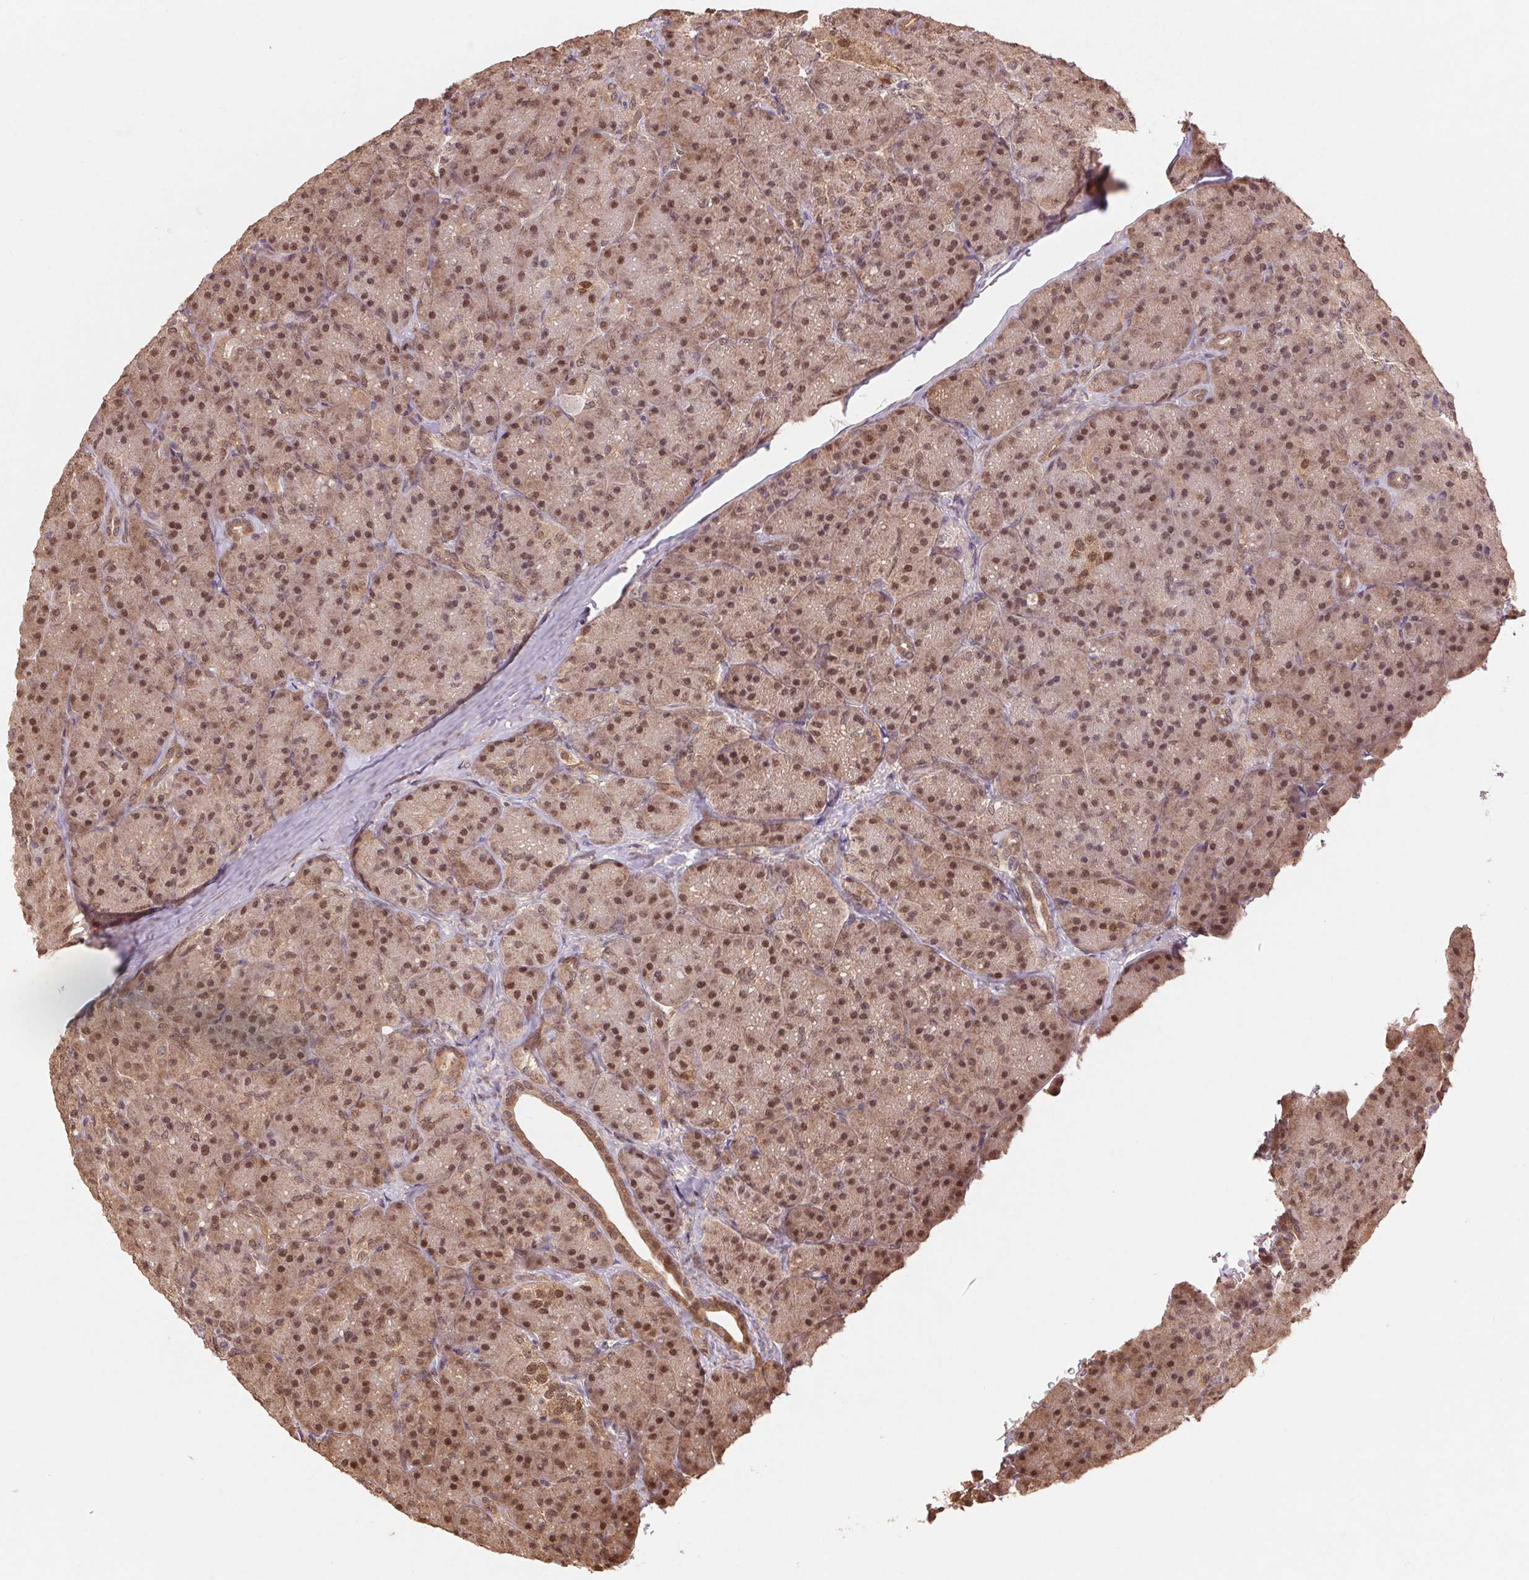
{"staining": {"intensity": "moderate", "quantity": ">75%", "location": "cytoplasmic/membranous,nuclear"}, "tissue": "pancreas", "cell_type": "Exocrine glandular cells", "image_type": "normal", "snomed": [{"axis": "morphology", "description": "Normal tissue, NOS"}, {"axis": "topography", "description": "Pancreas"}], "caption": "The histopathology image exhibits staining of normal pancreas, revealing moderate cytoplasmic/membranous,nuclear protein expression (brown color) within exocrine glandular cells.", "gene": "CUTA", "patient": {"sex": "male", "age": 57}}